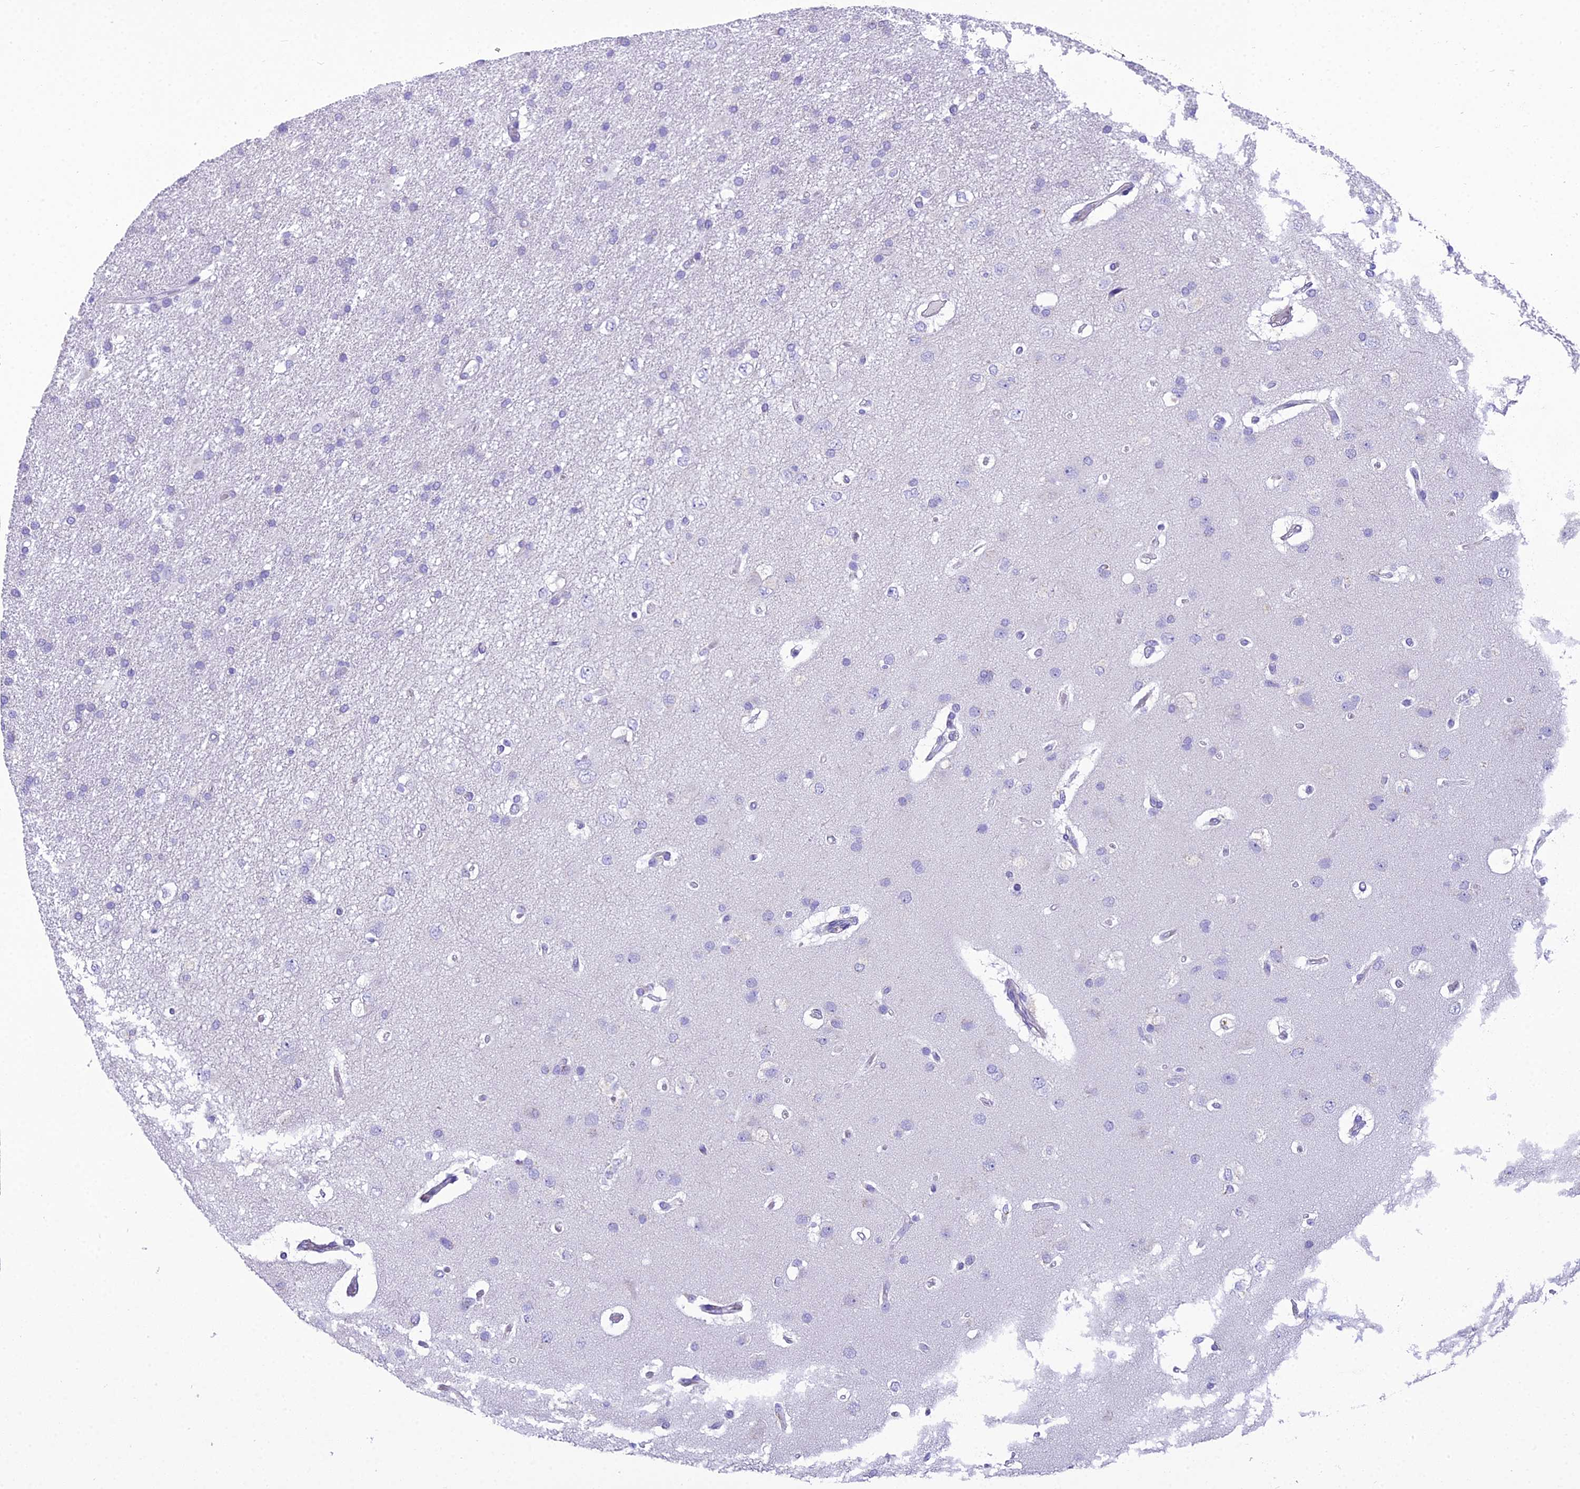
{"staining": {"intensity": "negative", "quantity": "none", "location": "none"}, "tissue": "glioma", "cell_type": "Tumor cells", "image_type": "cancer", "snomed": [{"axis": "morphology", "description": "Glioma, malignant, High grade"}, {"axis": "topography", "description": "Brain"}], "caption": "Immunohistochemical staining of human glioma shows no significant positivity in tumor cells.", "gene": "GFRA1", "patient": {"sex": "male", "age": 77}}